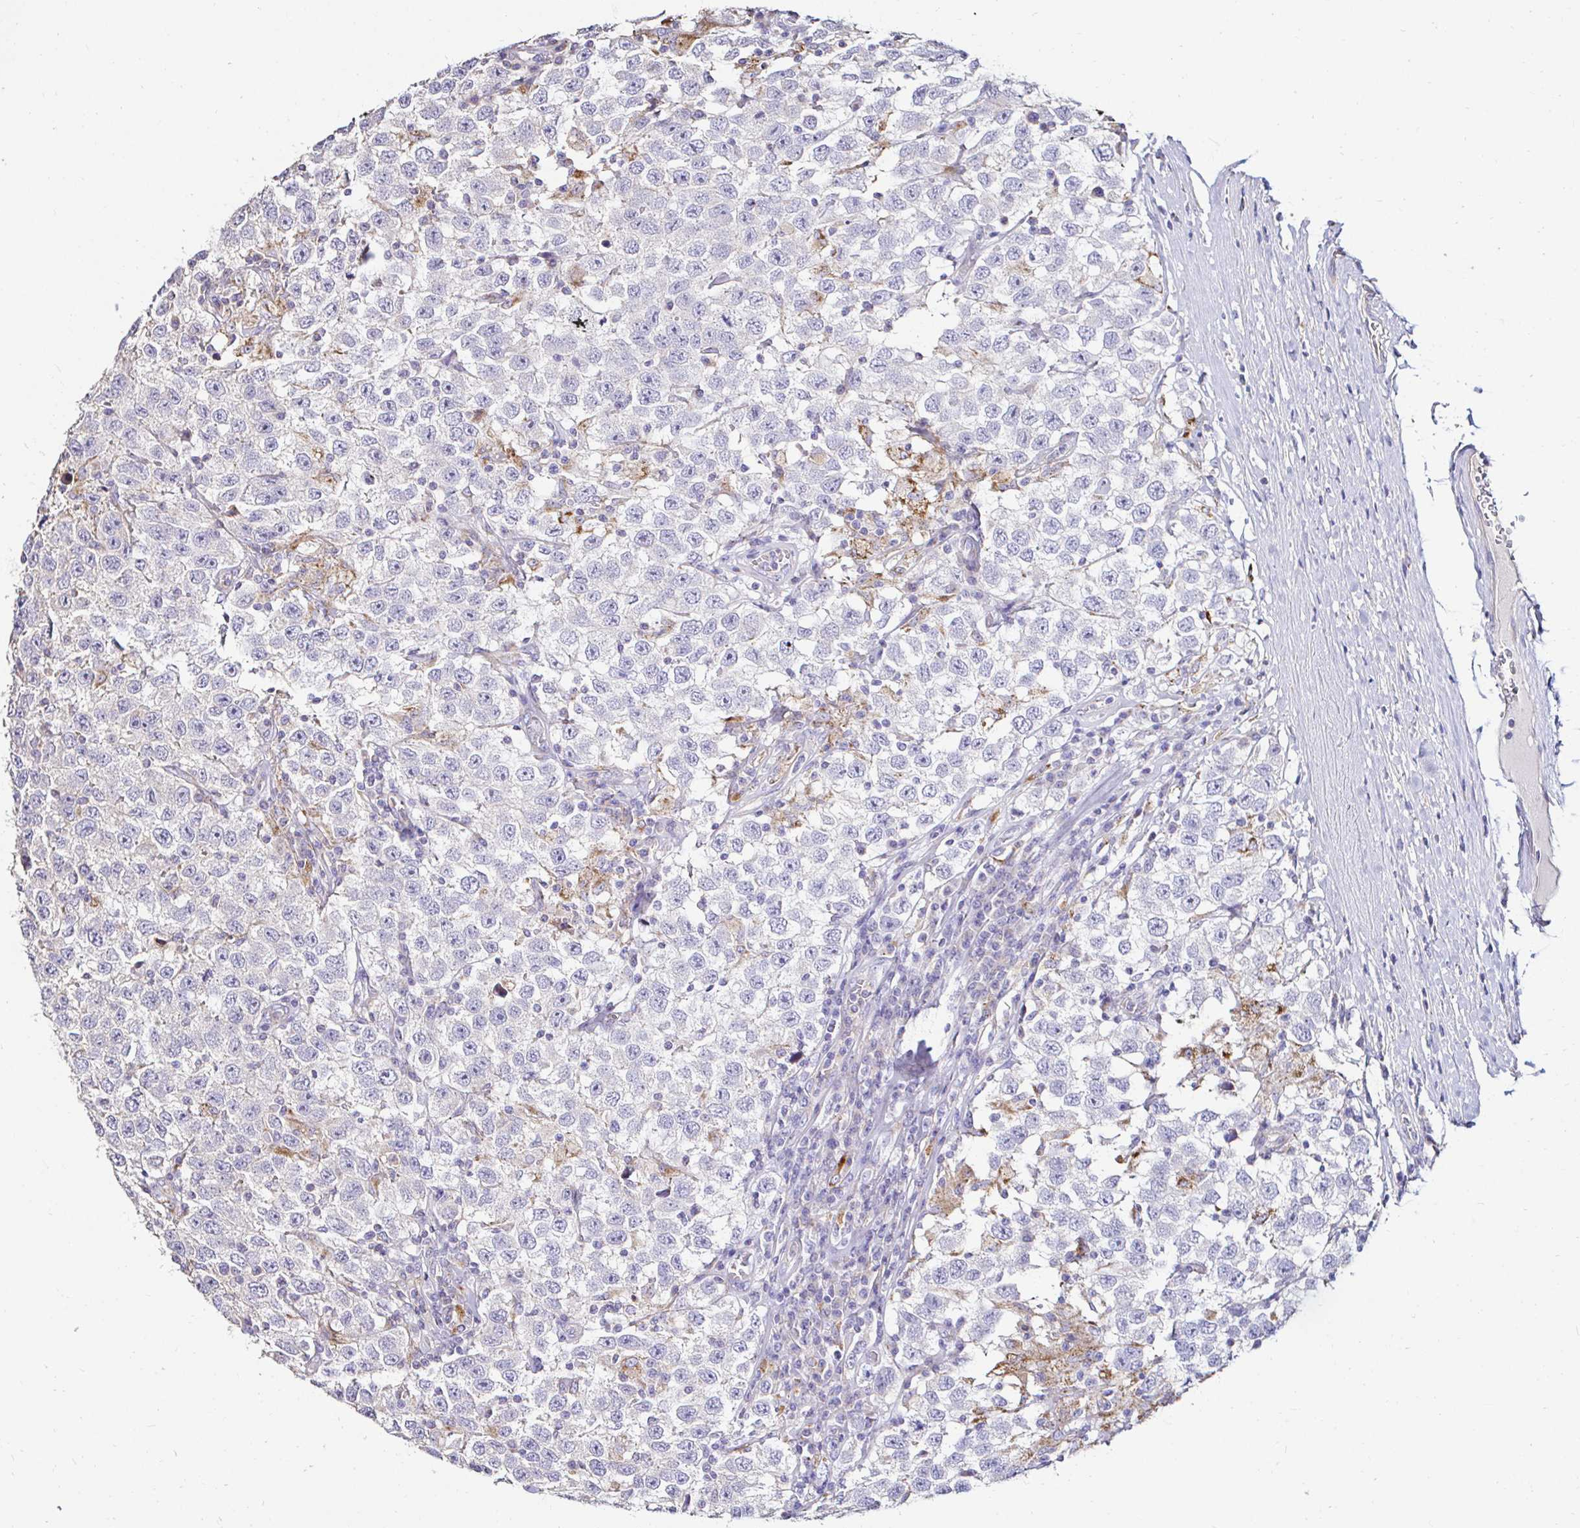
{"staining": {"intensity": "negative", "quantity": "none", "location": "none"}, "tissue": "testis cancer", "cell_type": "Tumor cells", "image_type": "cancer", "snomed": [{"axis": "morphology", "description": "Seminoma, NOS"}, {"axis": "topography", "description": "Testis"}], "caption": "An IHC histopathology image of testis seminoma is shown. There is no staining in tumor cells of testis seminoma.", "gene": "GALNS", "patient": {"sex": "male", "age": 41}}